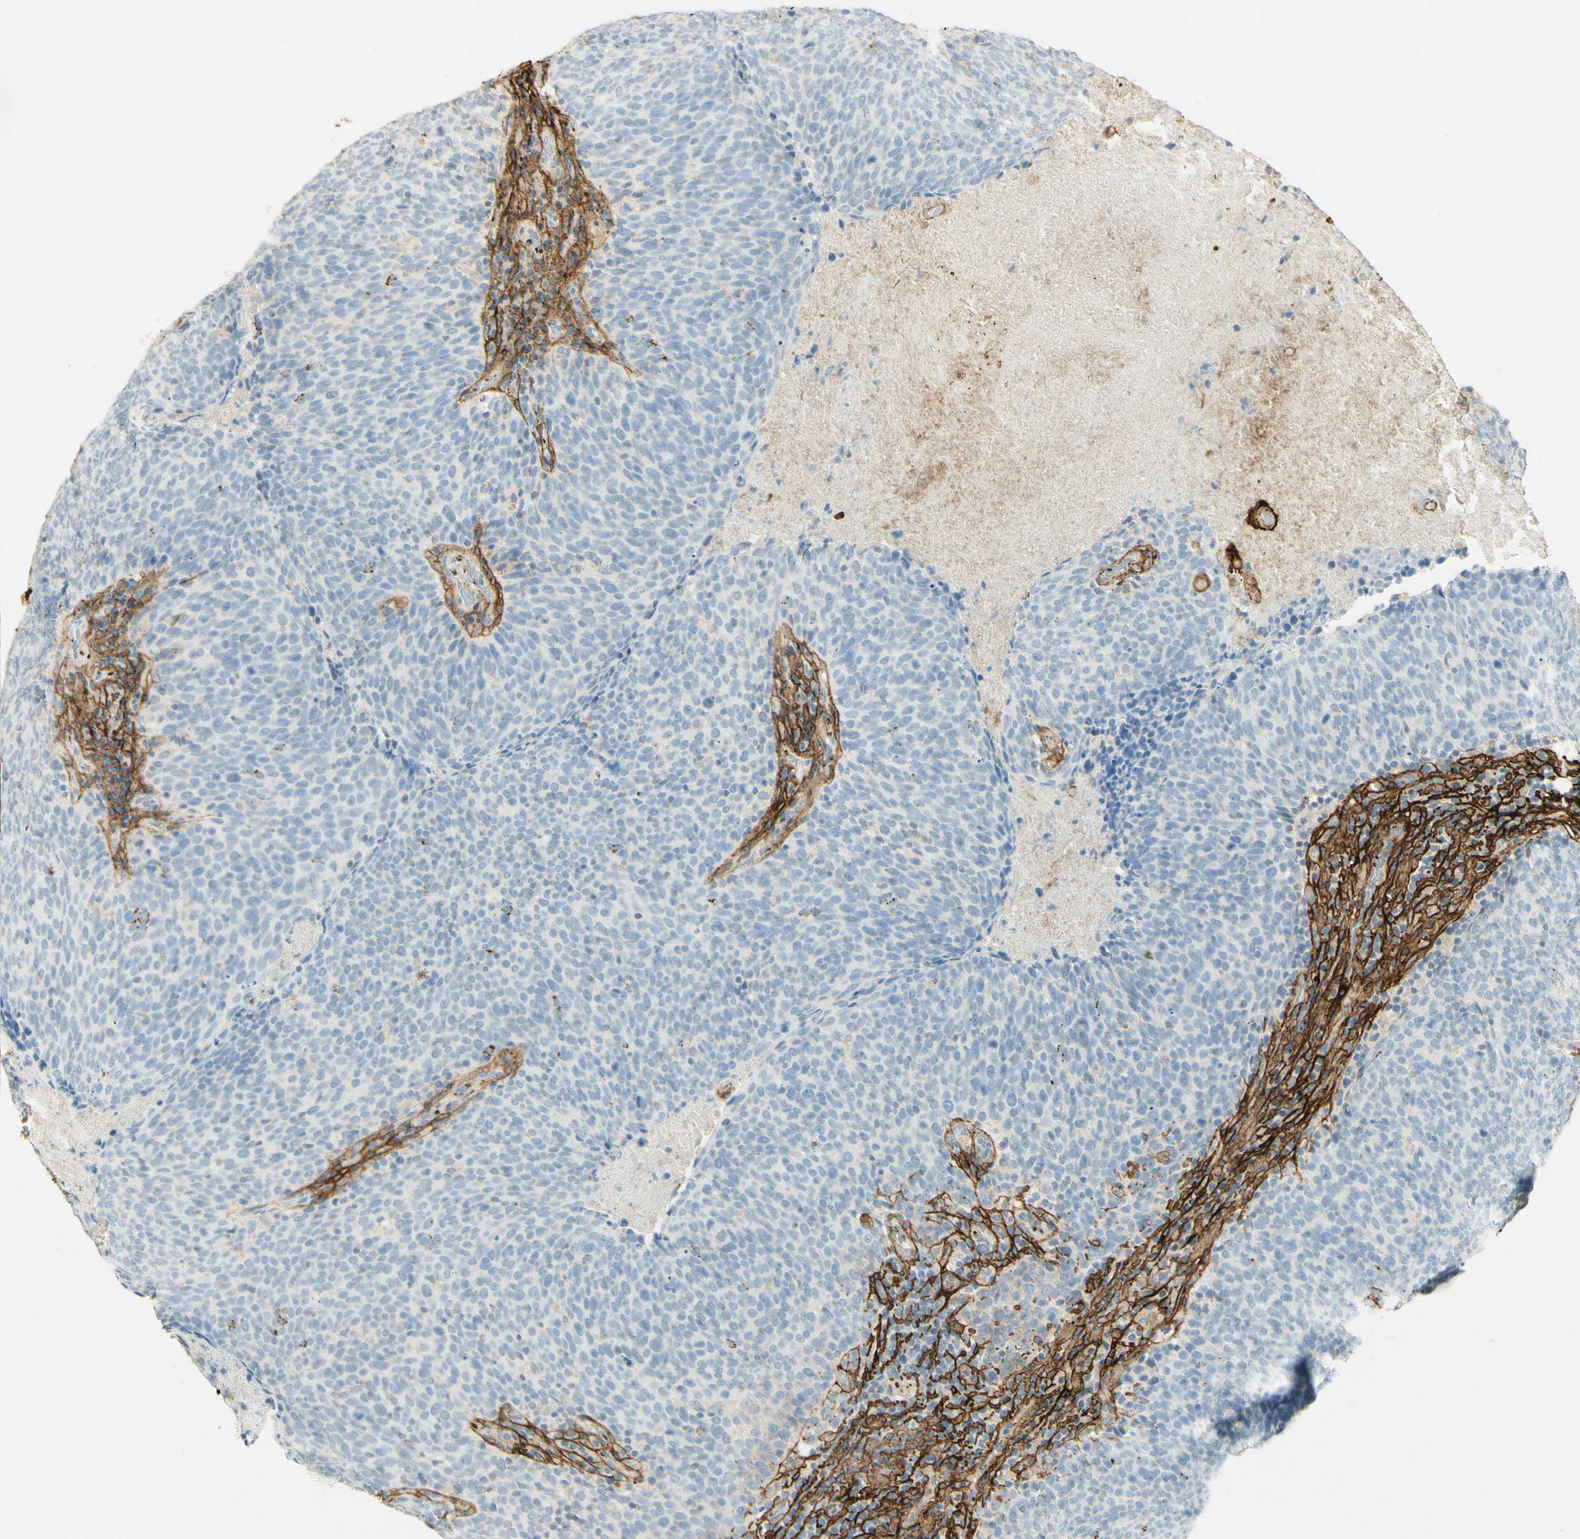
{"staining": {"intensity": "strong", "quantity": "<25%", "location": "cytoplasmic/membranous"}, "tissue": "head and neck cancer", "cell_type": "Tumor cells", "image_type": "cancer", "snomed": [{"axis": "morphology", "description": "Squamous cell carcinoma, NOS"}, {"axis": "morphology", "description": "Squamous cell carcinoma, metastatic, NOS"}, {"axis": "topography", "description": "Lymph node"}, {"axis": "topography", "description": "Head-Neck"}], "caption": "Protein analysis of metastatic squamous cell carcinoma (head and neck) tissue shows strong cytoplasmic/membranous positivity in approximately <25% of tumor cells. (IHC, brightfield microscopy, high magnification).", "gene": "TNN", "patient": {"sex": "male", "age": 62}}